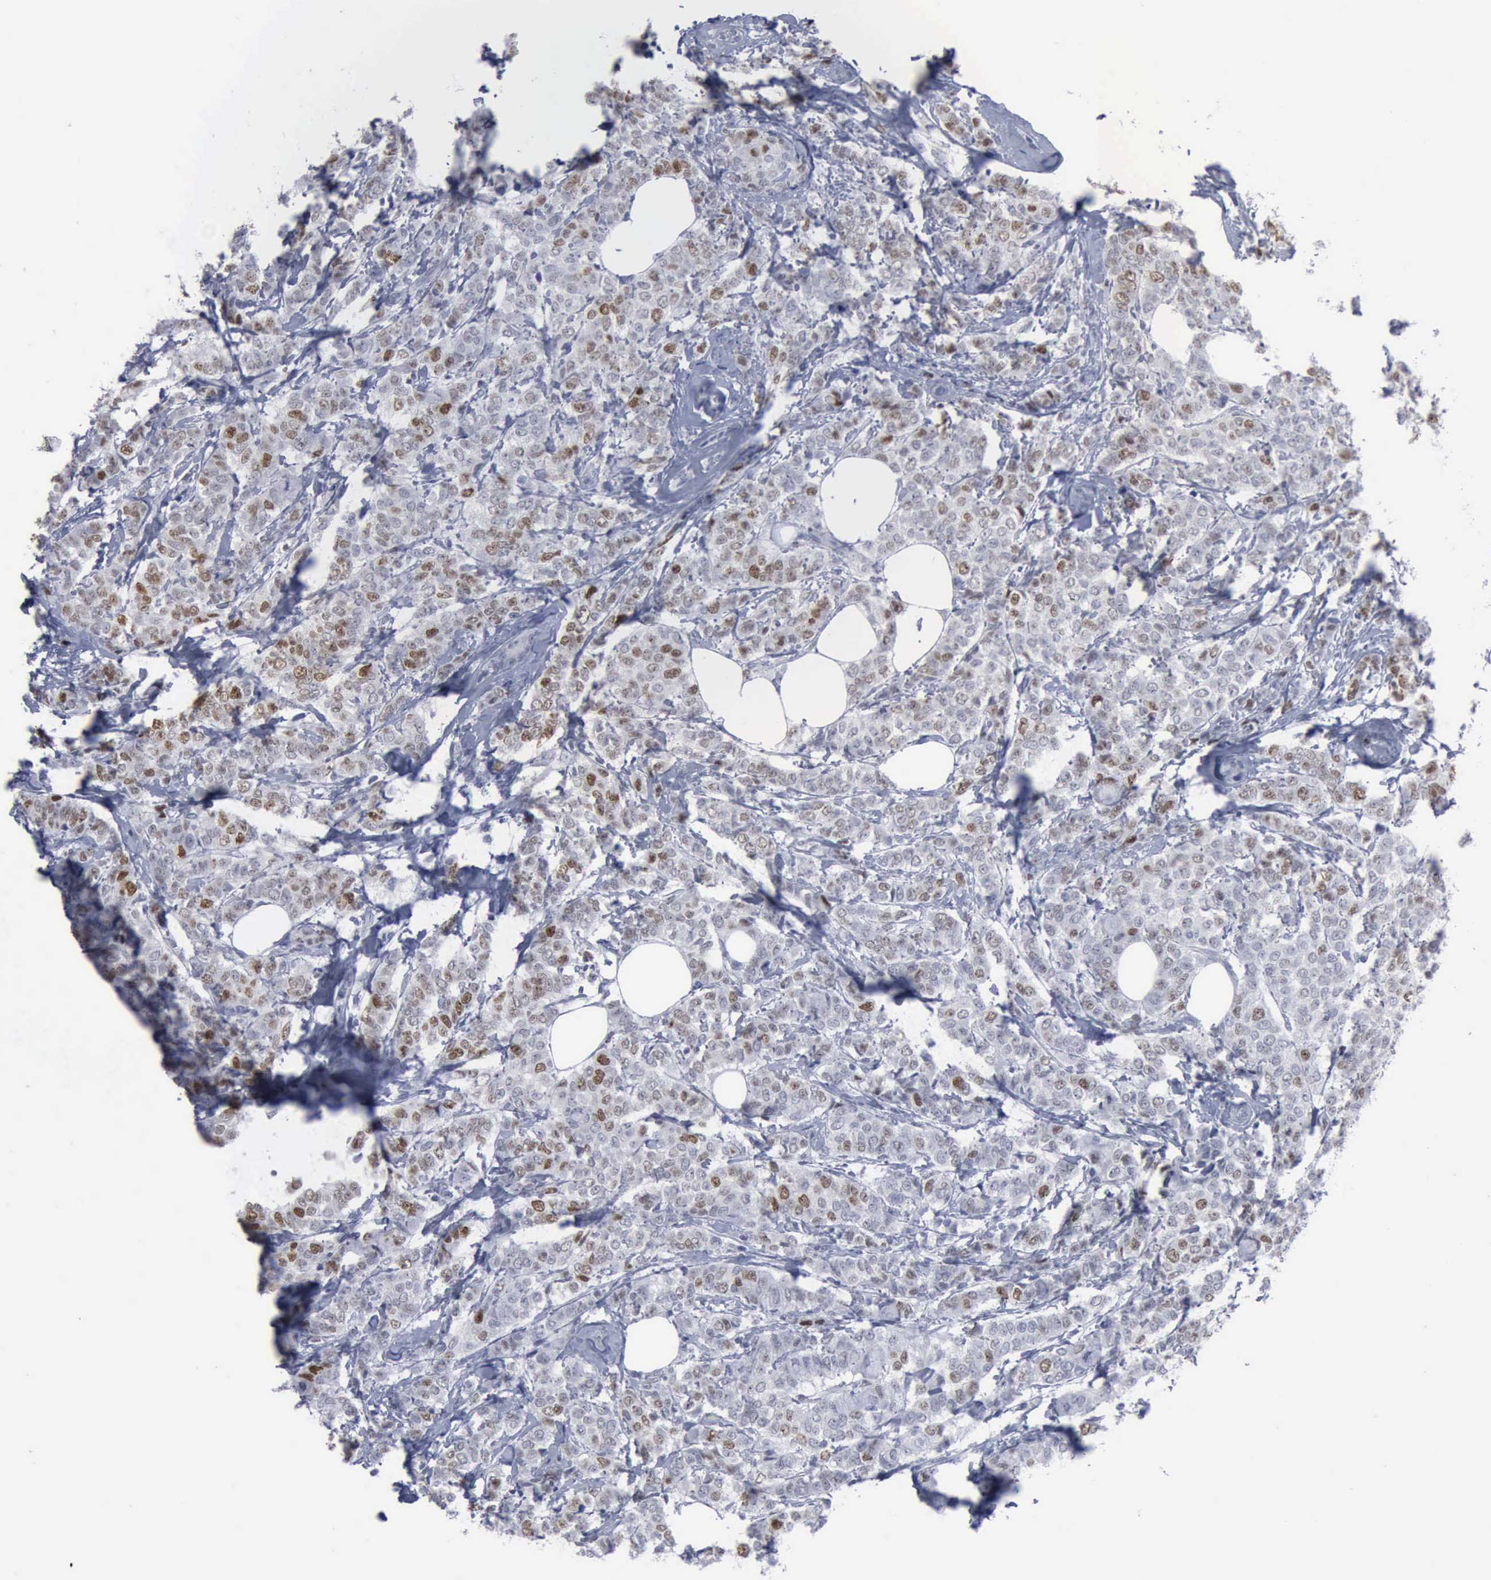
{"staining": {"intensity": "moderate", "quantity": "25%-75%", "location": "nuclear"}, "tissue": "breast cancer", "cell_type": "Tumor cells", "image_type": "cancer", "snomed": [{"axis": "morphology", "description": "Lobular carcinoma"}, {"axis": "topography", "description": "Breast"}], "caption": "Breast lobular carcinoma was stained to show a protein in brown. There is medium levels of moderate nuclear positivity in about 25%-75% of tumor cells.", "gene": "MCM5", "patient": {"sex": "female", "age": 60}}